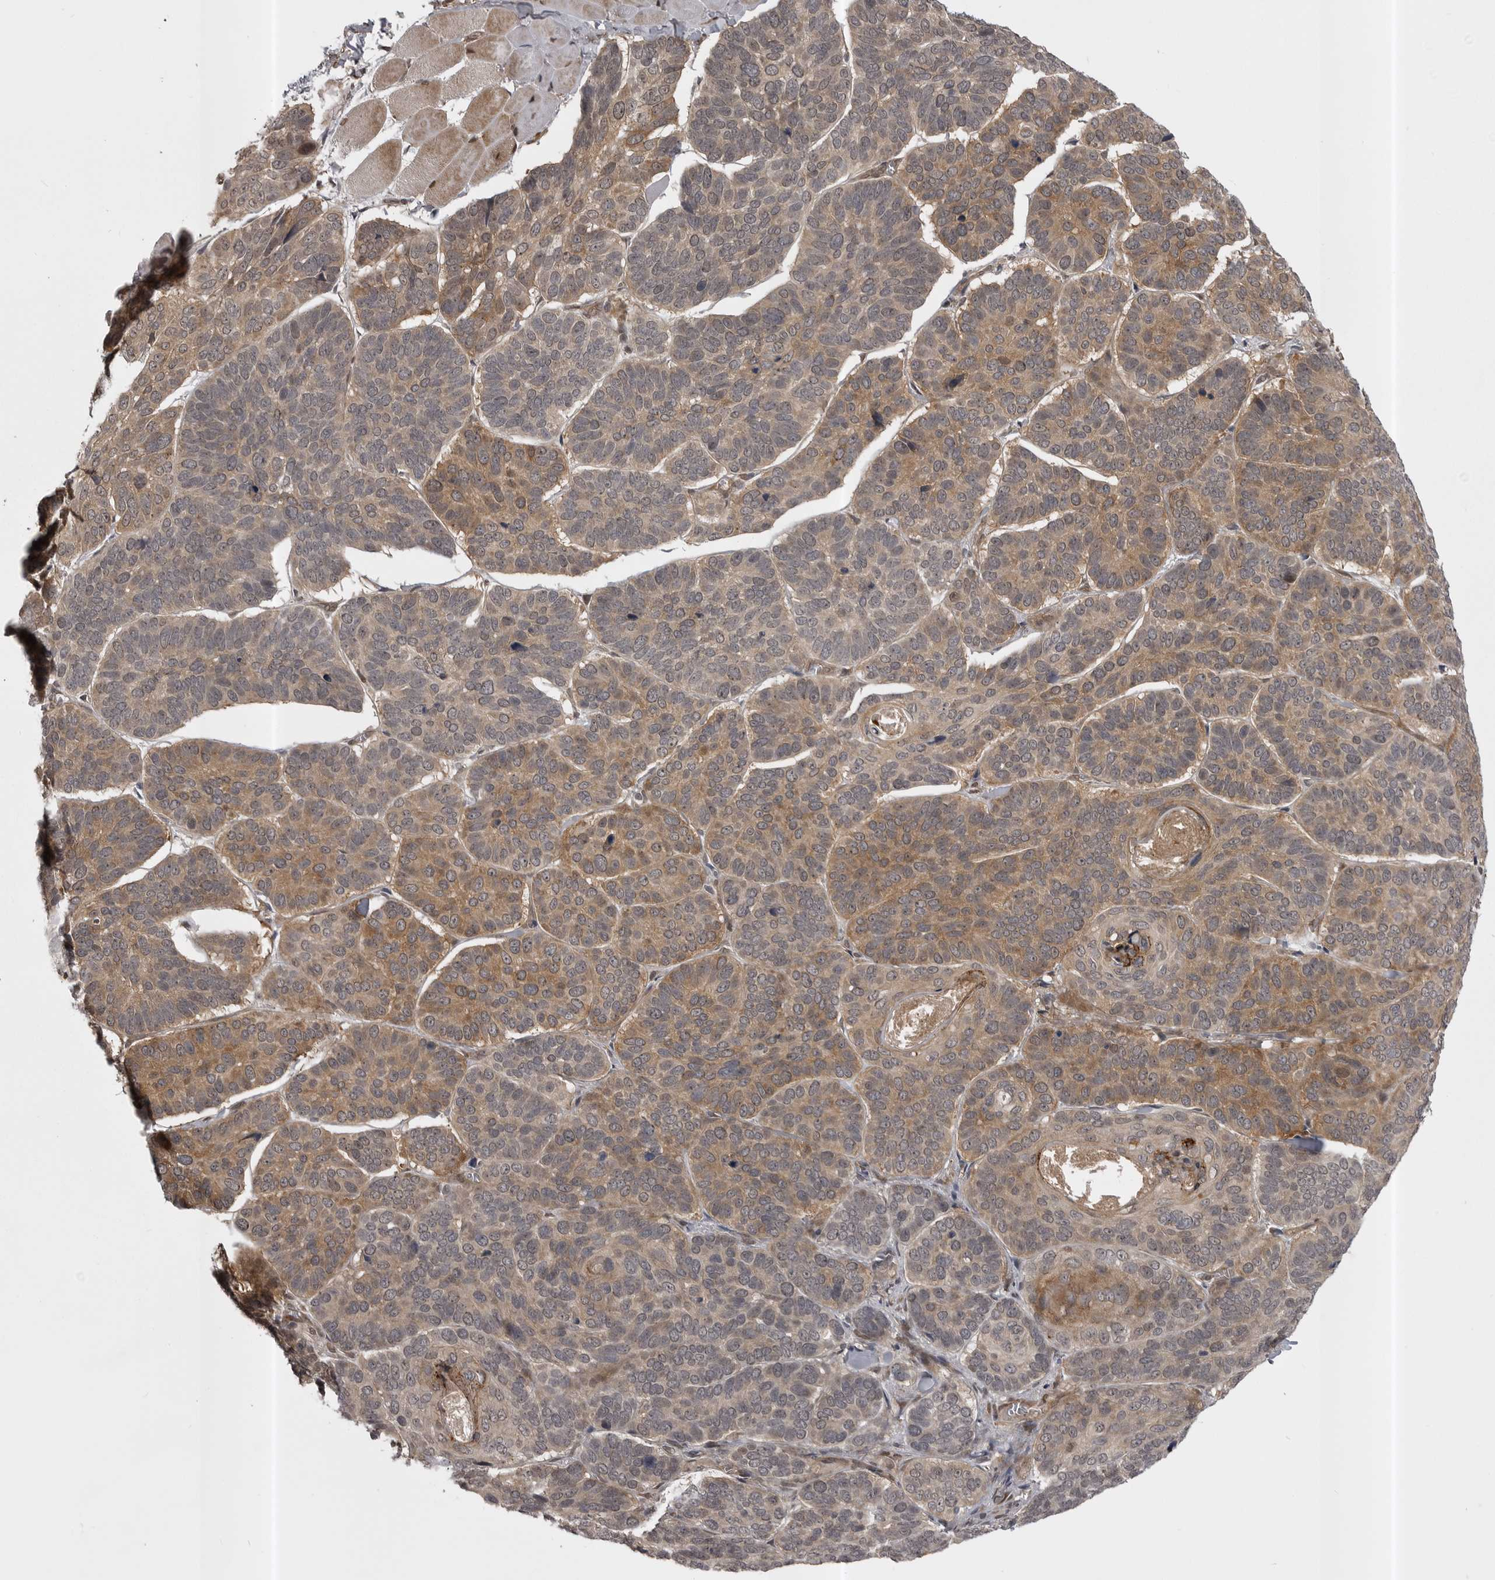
{"staining": {"intensity": "moderate", "quantity": ">75%", "location": "cytoplasmic/membranous"}, "tissue": "skin cancer", "cell_type": "Tumor cells", "image_type": "cancer", "snomed": [{"axis": "morphology", "description": "Basal cell carcinoma"}, {"axis": "topography", "description": "Skin"}], "caption": "Human basal cell carcinoma (skin) stained with a protein marker shows moderate staining in tumor cells.", "gene": "SNX16", "patient": {"sex": "male", "age": 62}}